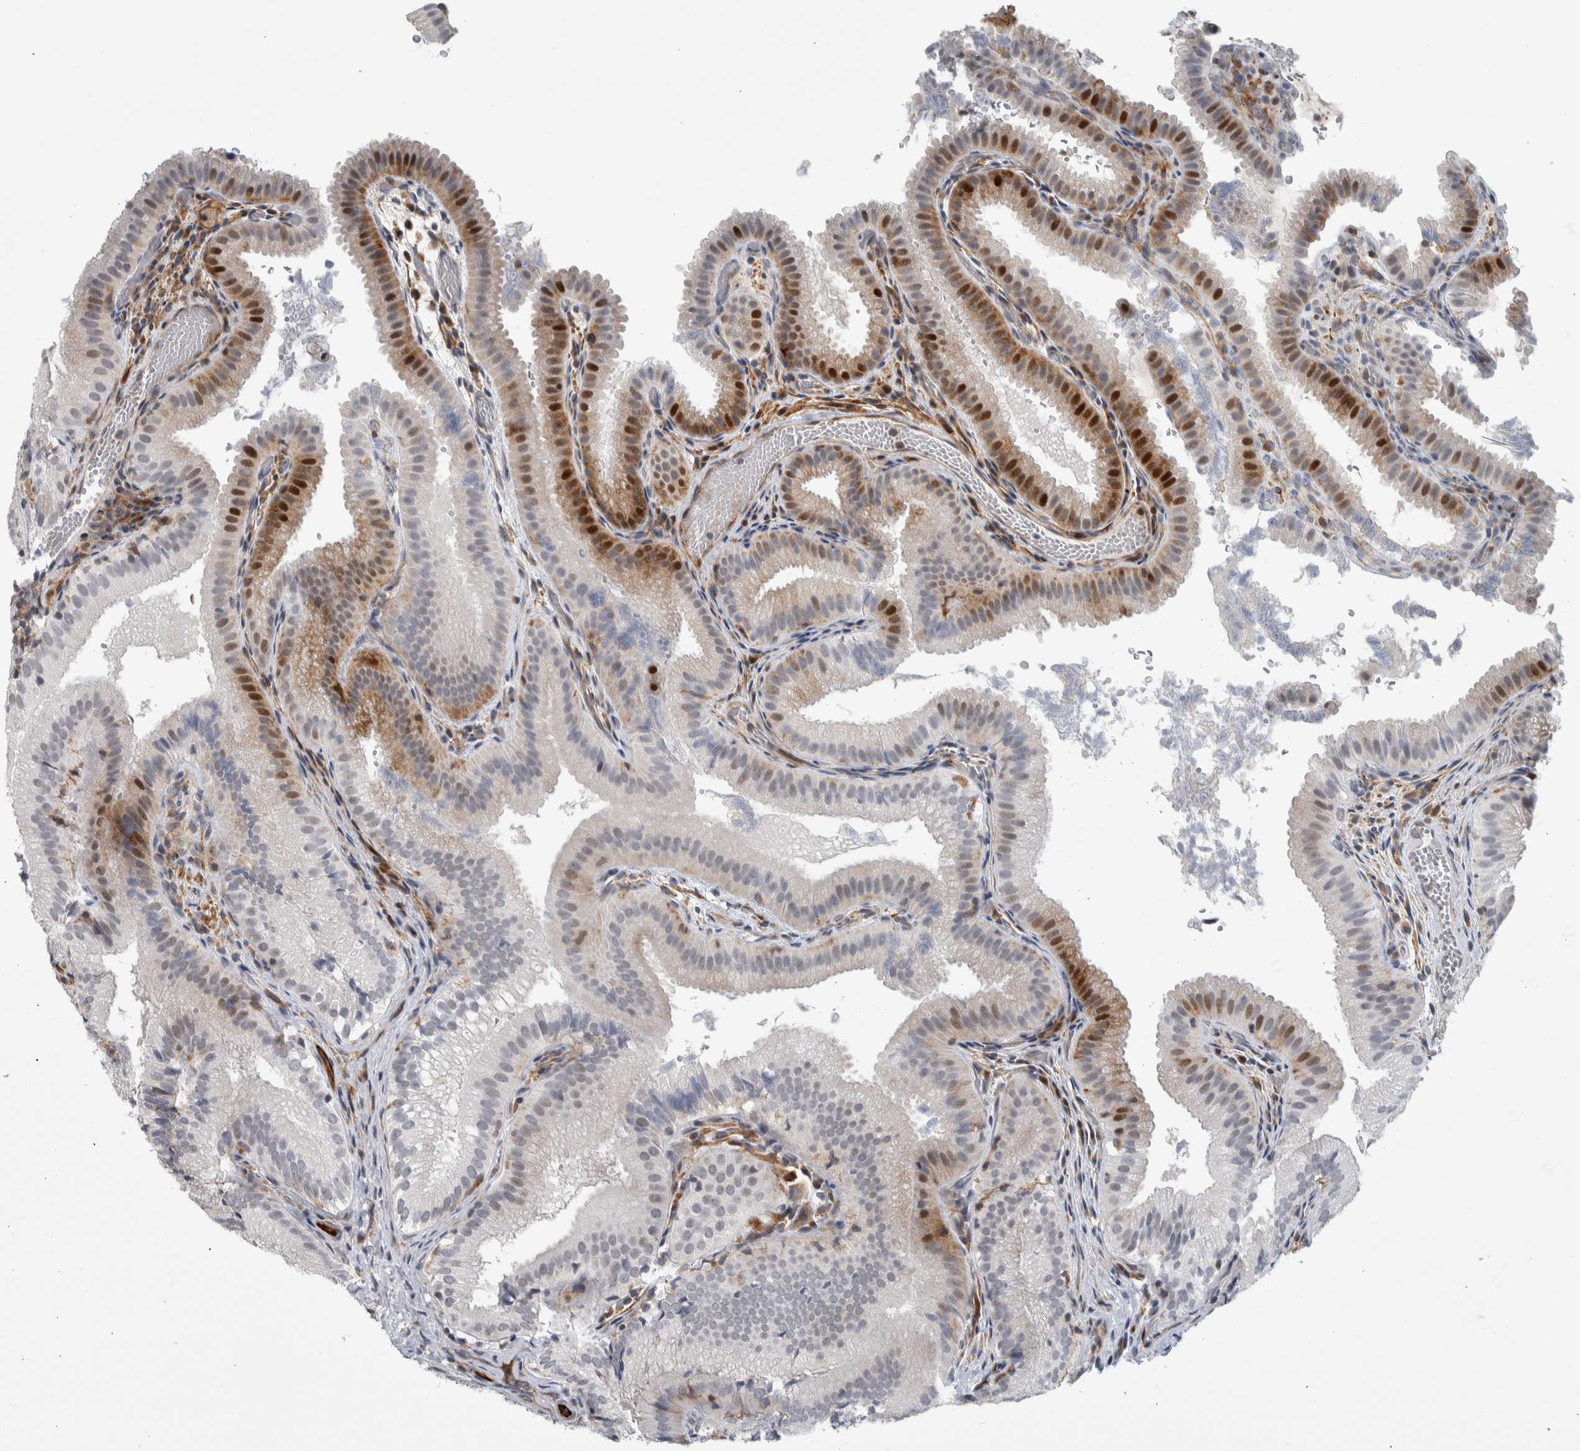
{"staining": {"intensity": "strong", "quantity": "<25%", "location": "cytoplasmic/membranous,nuclear"}, "tissue": "gallbladder", "cell_type": "Glandular cells", "image_type": "normal", "snomed": [{"axis": "morphology", "description": "Normal tissue, NOS"}, {"axis": "topography", "description": "Gallbladder"}], "caption": "Strong cytoplasmic/membranous,nuclear staining is seen in about <25% of glandular cells in unremarkable gallbladder.", "gene": "MSL1", "patient": {"sex": "female", "age": 30}}